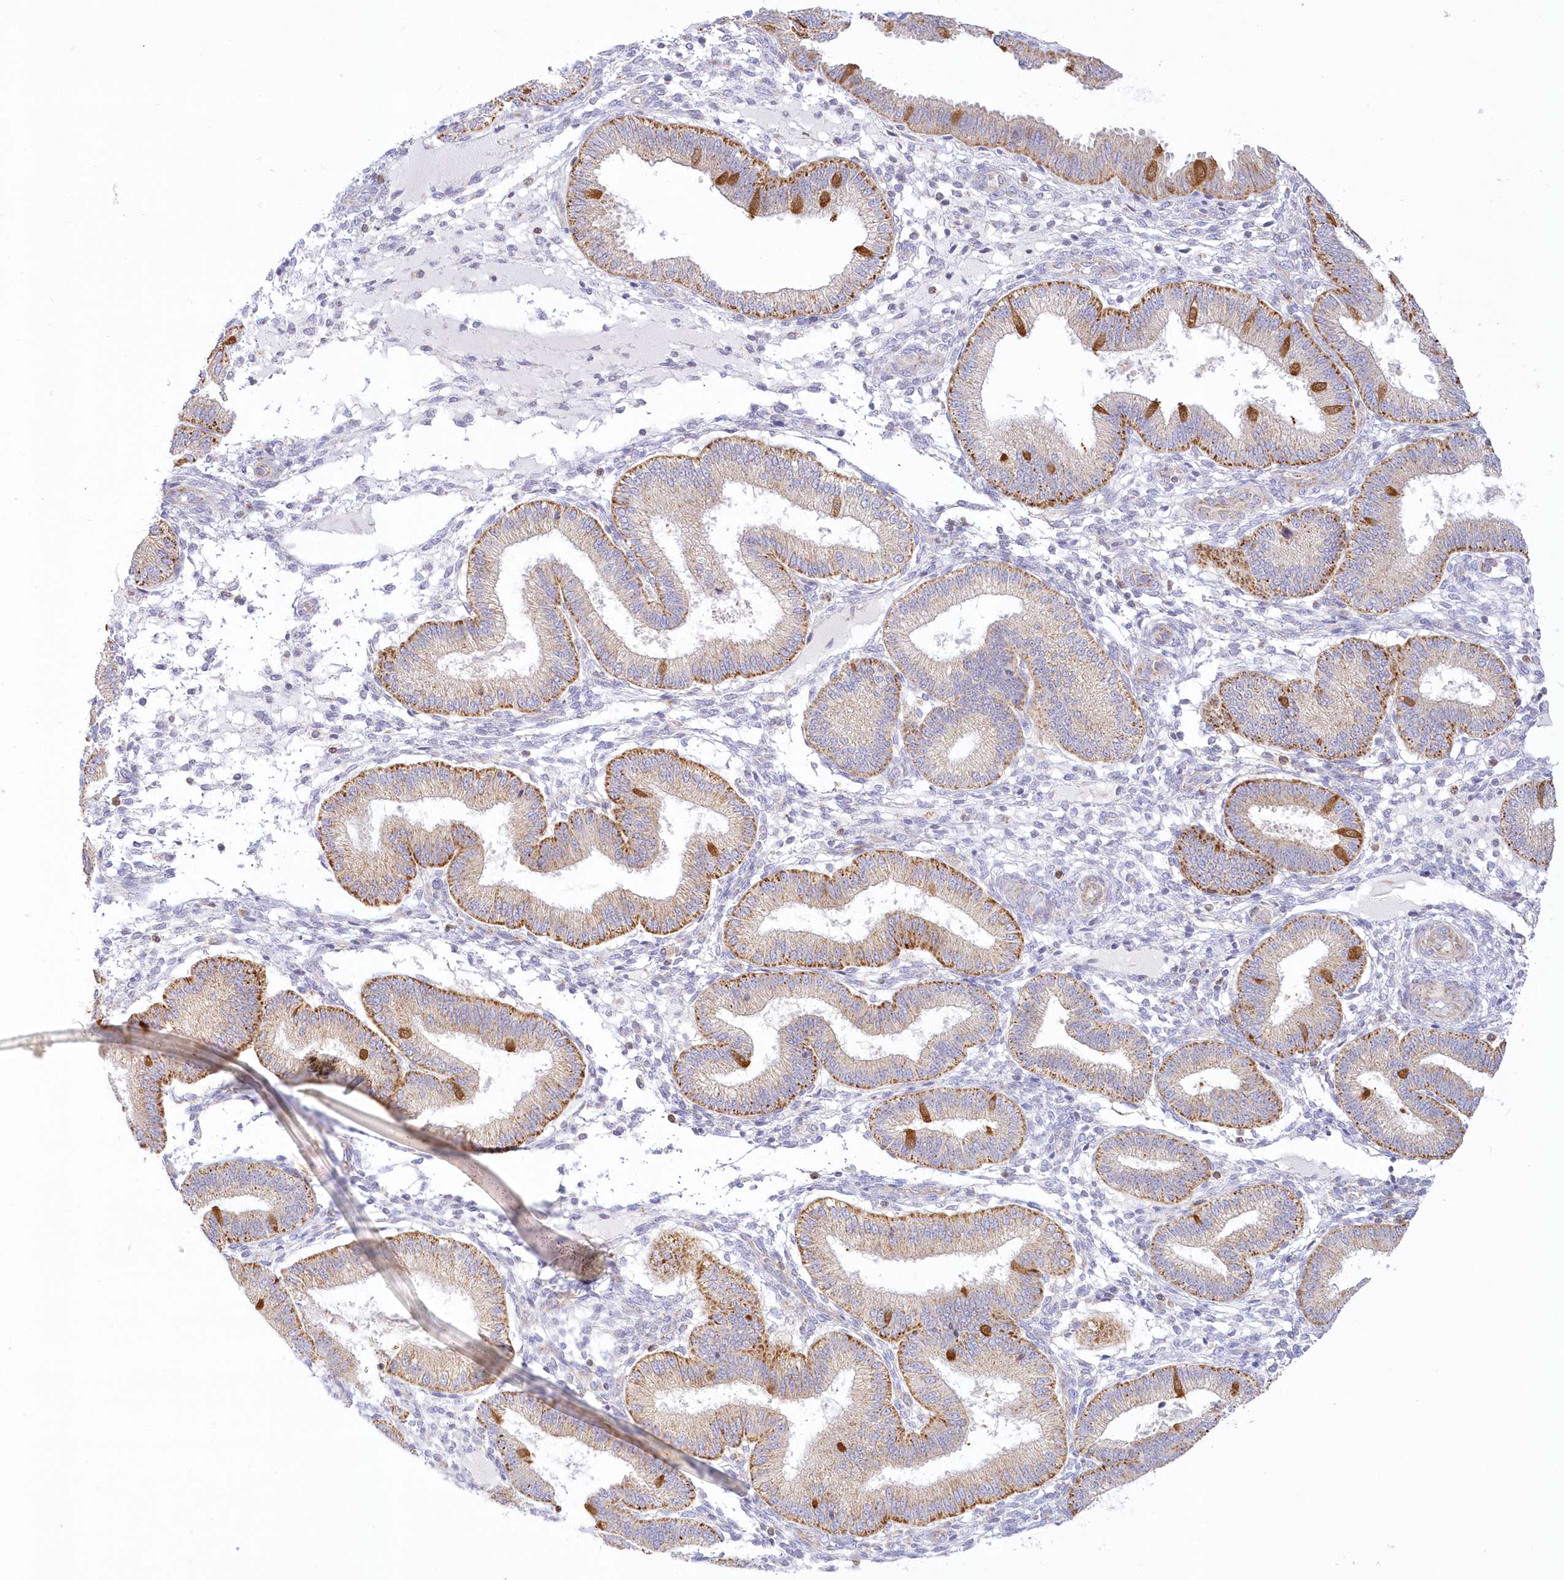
{"staining": {"intensity": "weak", "quantity": "<25%", "location": "cytoplasmic/membranous"}, "tissue": "endometrium", "cell_type": "Cells in endometrial stroma", "image_type": "normal", "snomed": [{"axis": "morphology", "description": "Normal tissue, NOS"}, {"axis": "topography", "description": "Endometrium"}], "caption": "High power microscopy histopathology image of an immunohistochemistry (IHC) histopathology image of normal endometrium, revealing no significant expression in cells in endometrial stroma. Brightfield microscopy of immunohistochemistry (IHC) stained with DAB (3,3'-diaminobenzidine) (brown) and hematoxylin (blue), captured at high magnification.", "gene": "TBC1D14", "patient": {"sex": "female", "age": 39}}